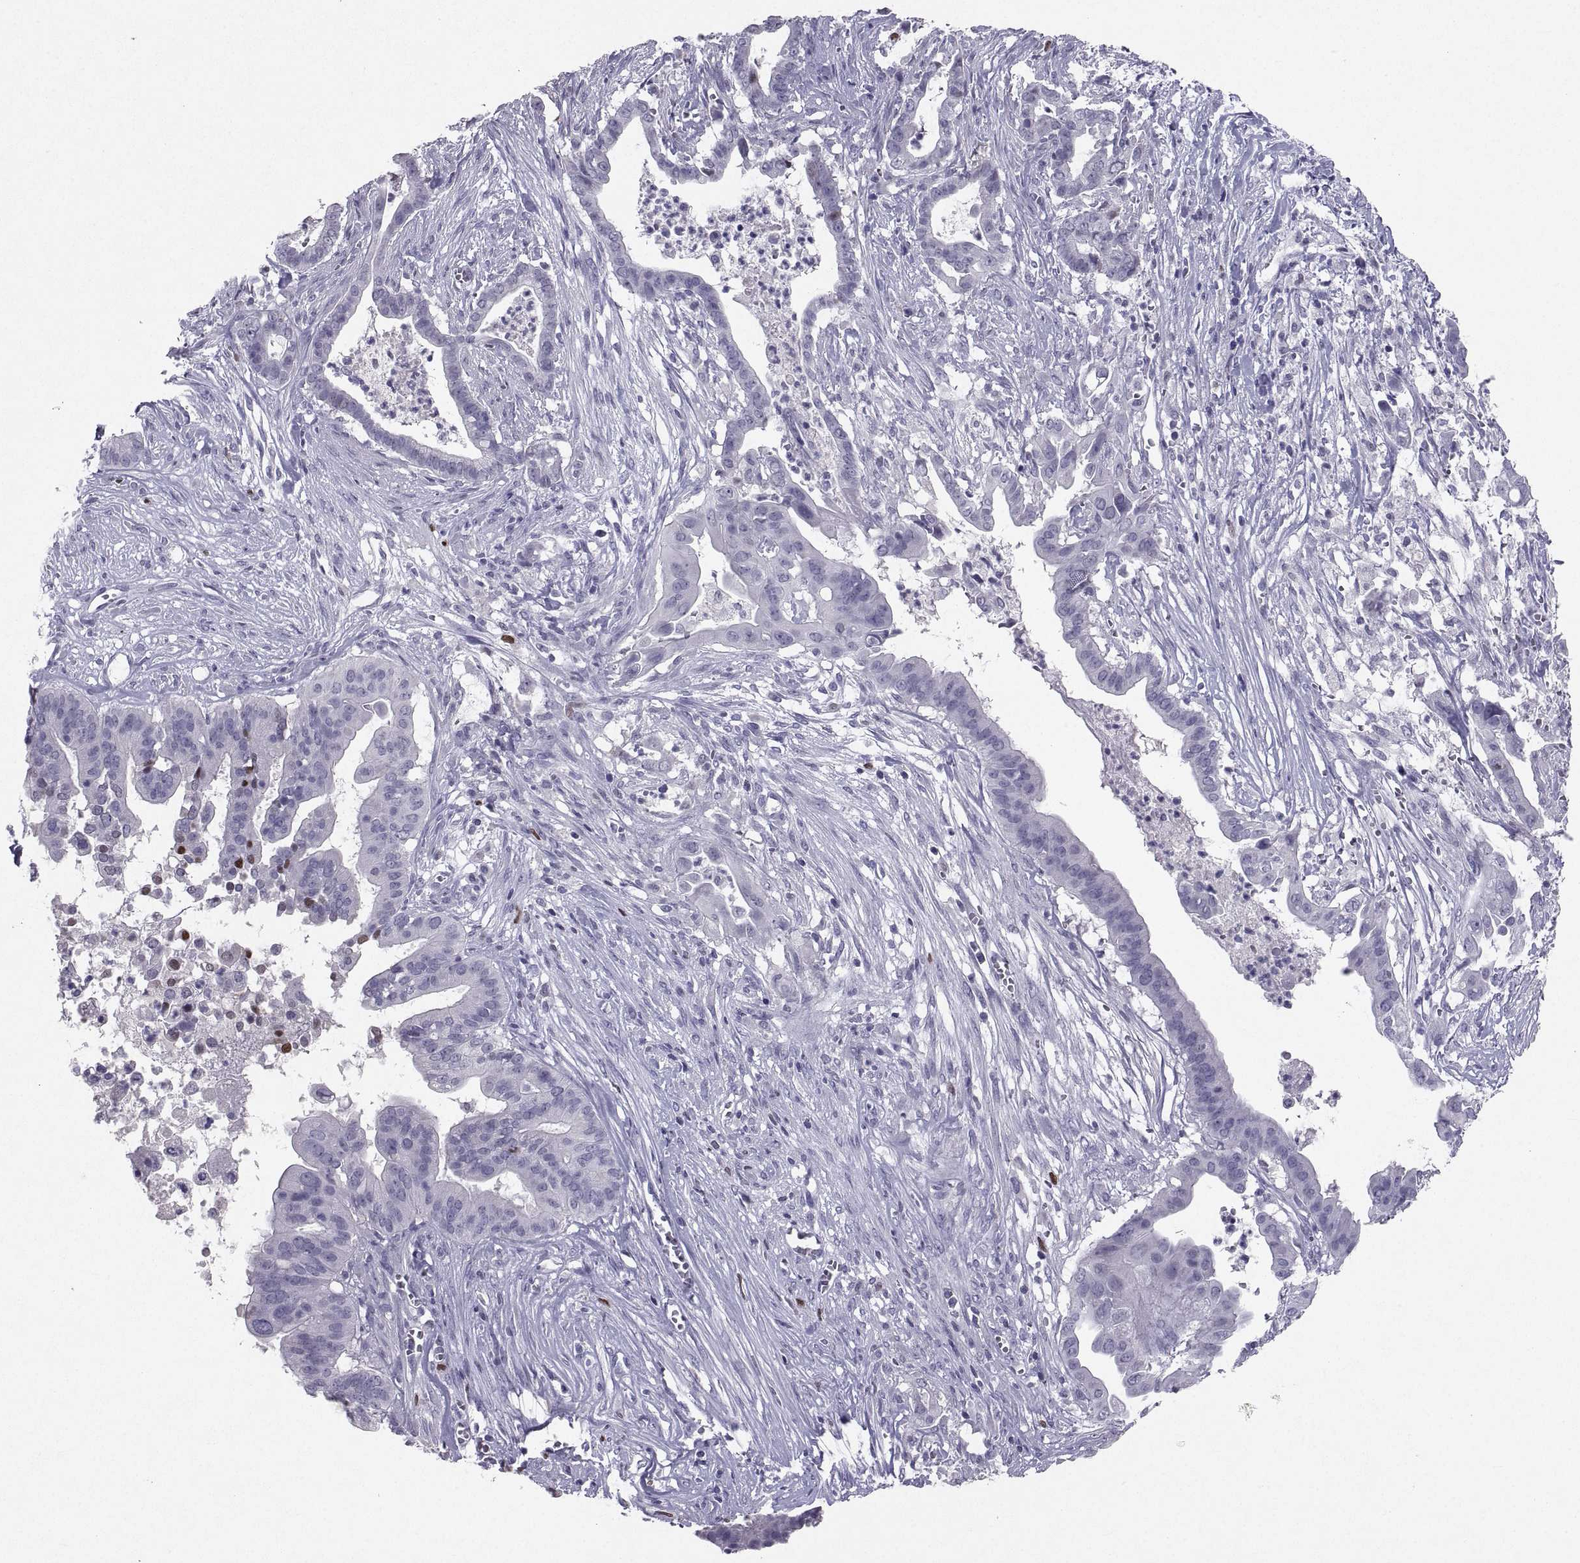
{"staining": {"intensity": "negative", "quantity": "none", "location": "none"}, "tissue": "pancreatic cancer", "cell_type": "Tumor cells", "image_type": "cancer", "snomed": [{"axis": "morphology", "description": "Adenocarcinoma, NOS"}, {"axis": "topography", "description": "Pancreas"}], "caption": "A micrograph of human adenocarcinoma (pancreatic) is negative for staining in tumor cells.", "gene": "SOX21", "patient": {"sex": "male", "age": 61}}